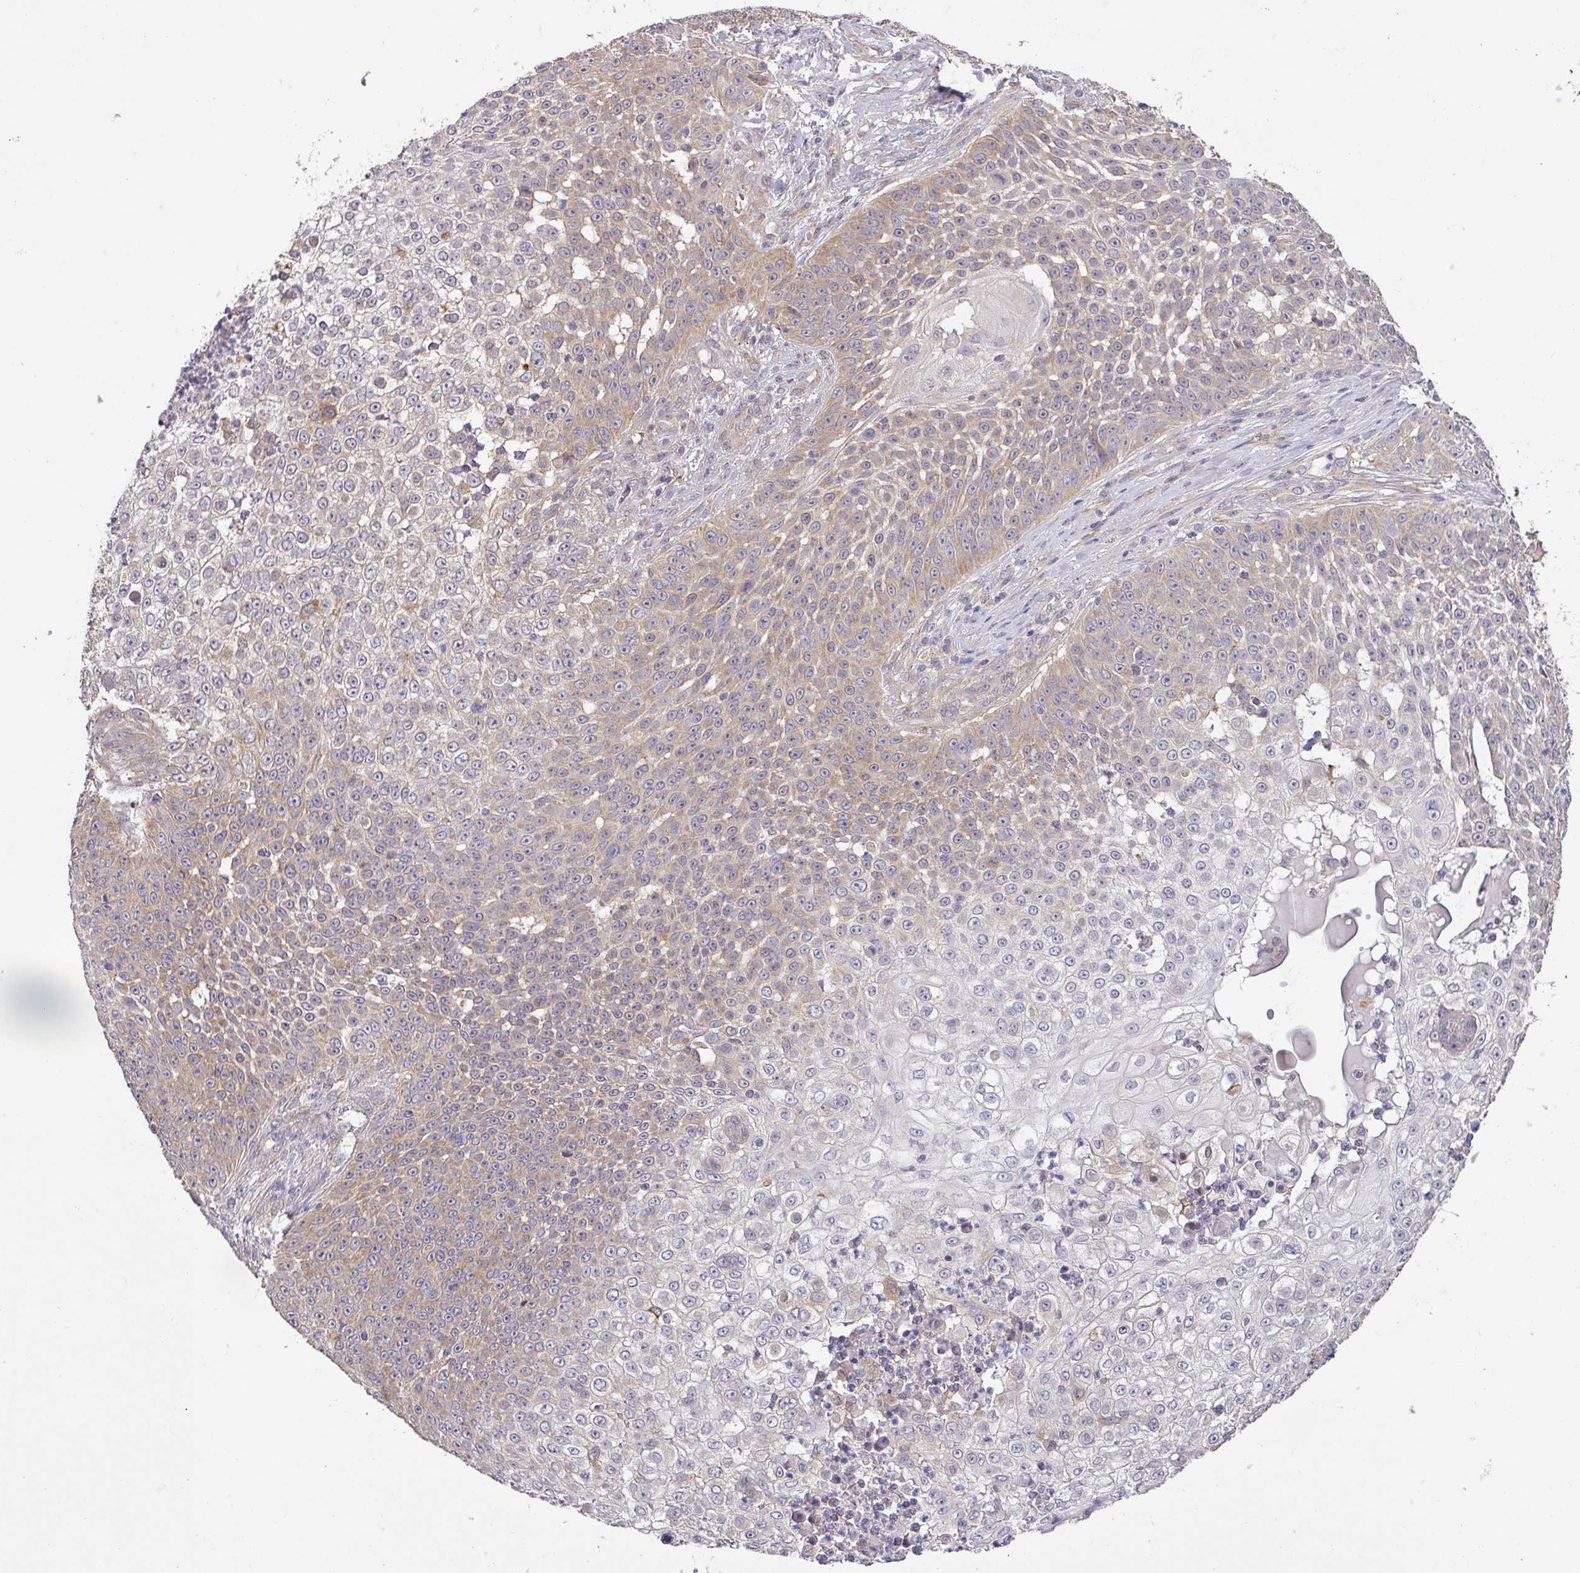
{"staining": {"intensity": "moderate", "quantity": "25%-75%", "location": "cytoplasmic/membranous"}, "tissue": "skin cancer", "cell_type": "Tumor cells", "image_type": "cancer", "snomed": [{"axis": "morphology", "description": "Squamous cell carcinoma, NOS"}, {"axis": "topography", "description": "Skin"}], "caption": "Immunohistochemistry (DAB (3,3'-diaminobenzidine)) staining of skin cancer (squamous cell carcinoma) shows moderate cytoplasmic/membranous protein positivity in about 25%-75% of tumor cells.", "gene": "GALNT12", "patient": {"sex": "male", "age": 24}}